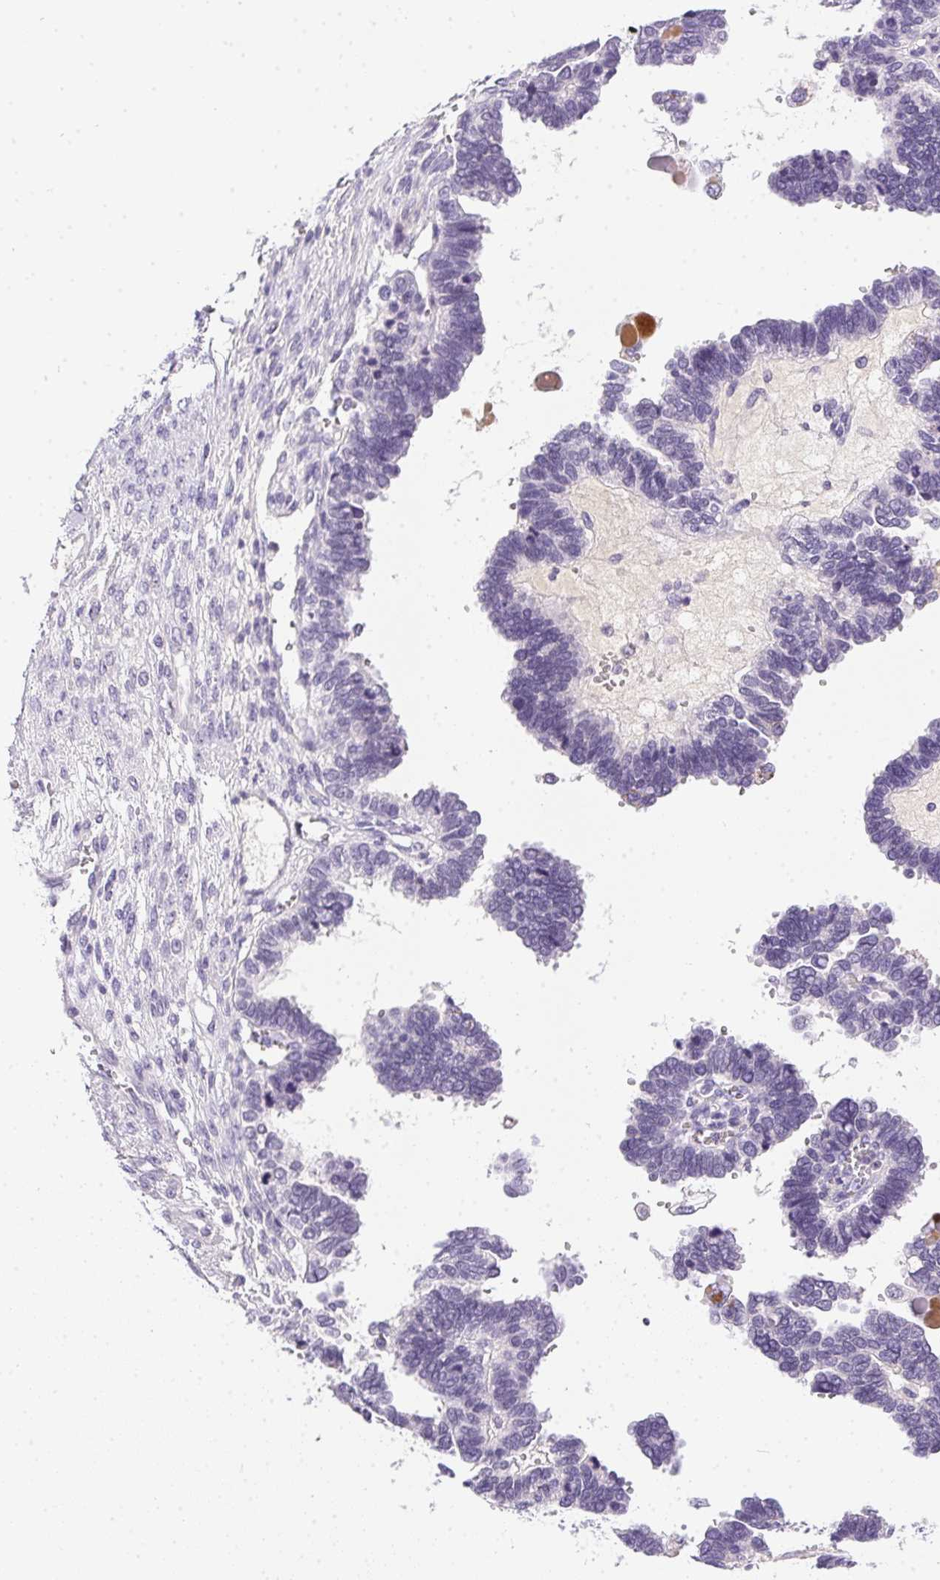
{"staining": {"intensity": "negative", "quantity": "none", "location": "none"}, "tissue": "ovarian cancer", "cell_type": "Tumor cells", "image_type": "cancer", "snomed": [{"axis": "morphology", "description": "Cystadenocarcinoma, serous, NOS"}, {"axis": "topography", "description": "Ovary"}], "caption": "A photomicrograph of human ovarian cancer (serous cystadenocarcinoma) is negative for staining in tumor cells. (DAB immunohistochemistry with hematoxylin counter stain).", "gene": "SSTR4", "patient": {"sex": "female", "age": 51}}